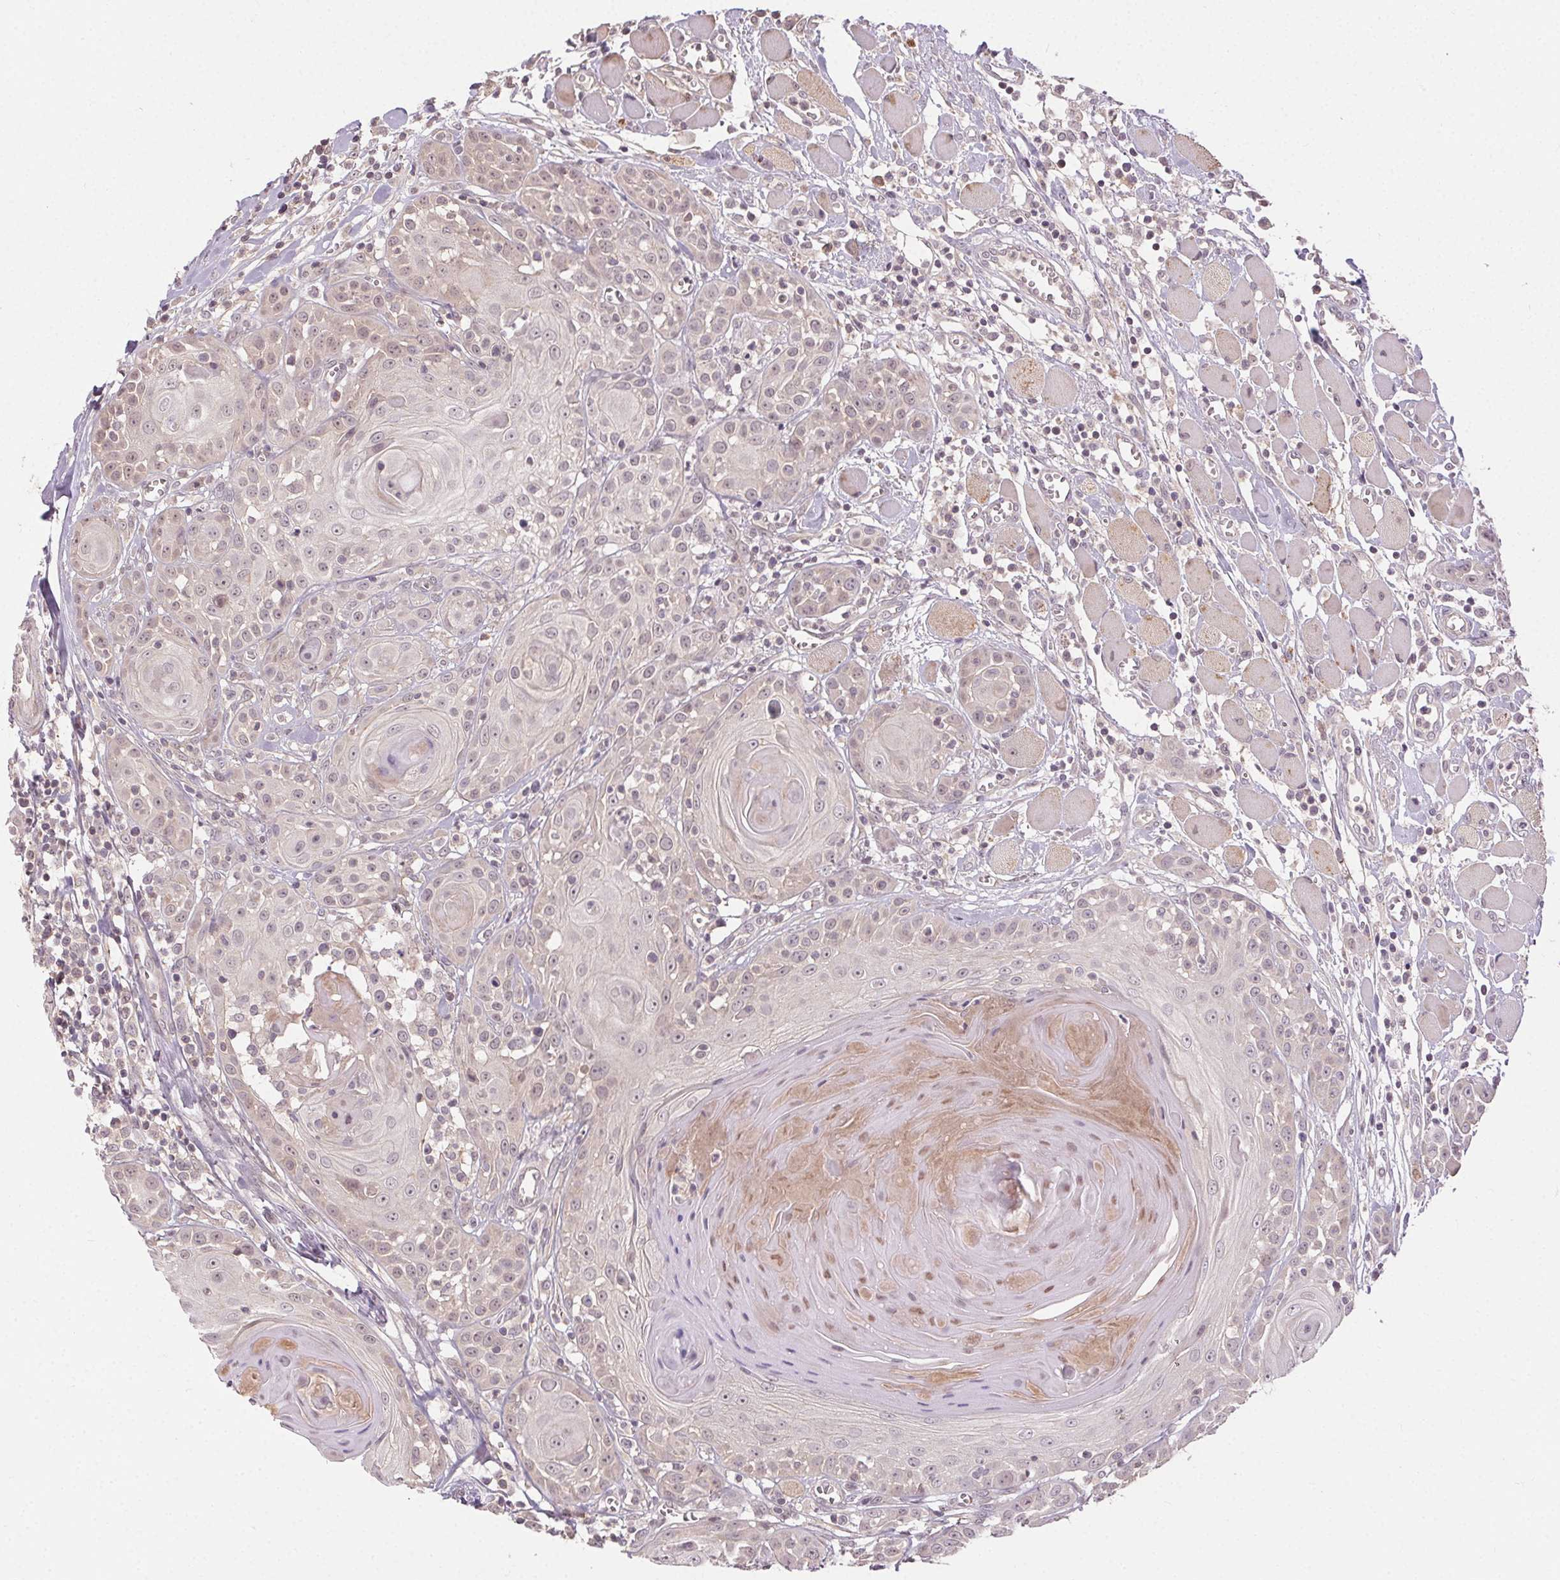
{"staining": {"intensity": "weak", "quantity": "<25%", "location": "cytoplasmic/membranous"}, "tissue": "head and neck cancer", "cell_type": "Tumor cells", "image_type": "cancer", "snomed": [{"axis": "morphology", "description": "Squamous cell carcinoma, NOS"}, {"axis": "topography", "description": "Head-Neck"}], "caption": "Photomicrograph shows no protein staining in tumor cells of head and neck cancer (squamous cell carcinoma) tissue.", "gene": "ATP1B3", "patient": {"sex": "female", "age": 80}}